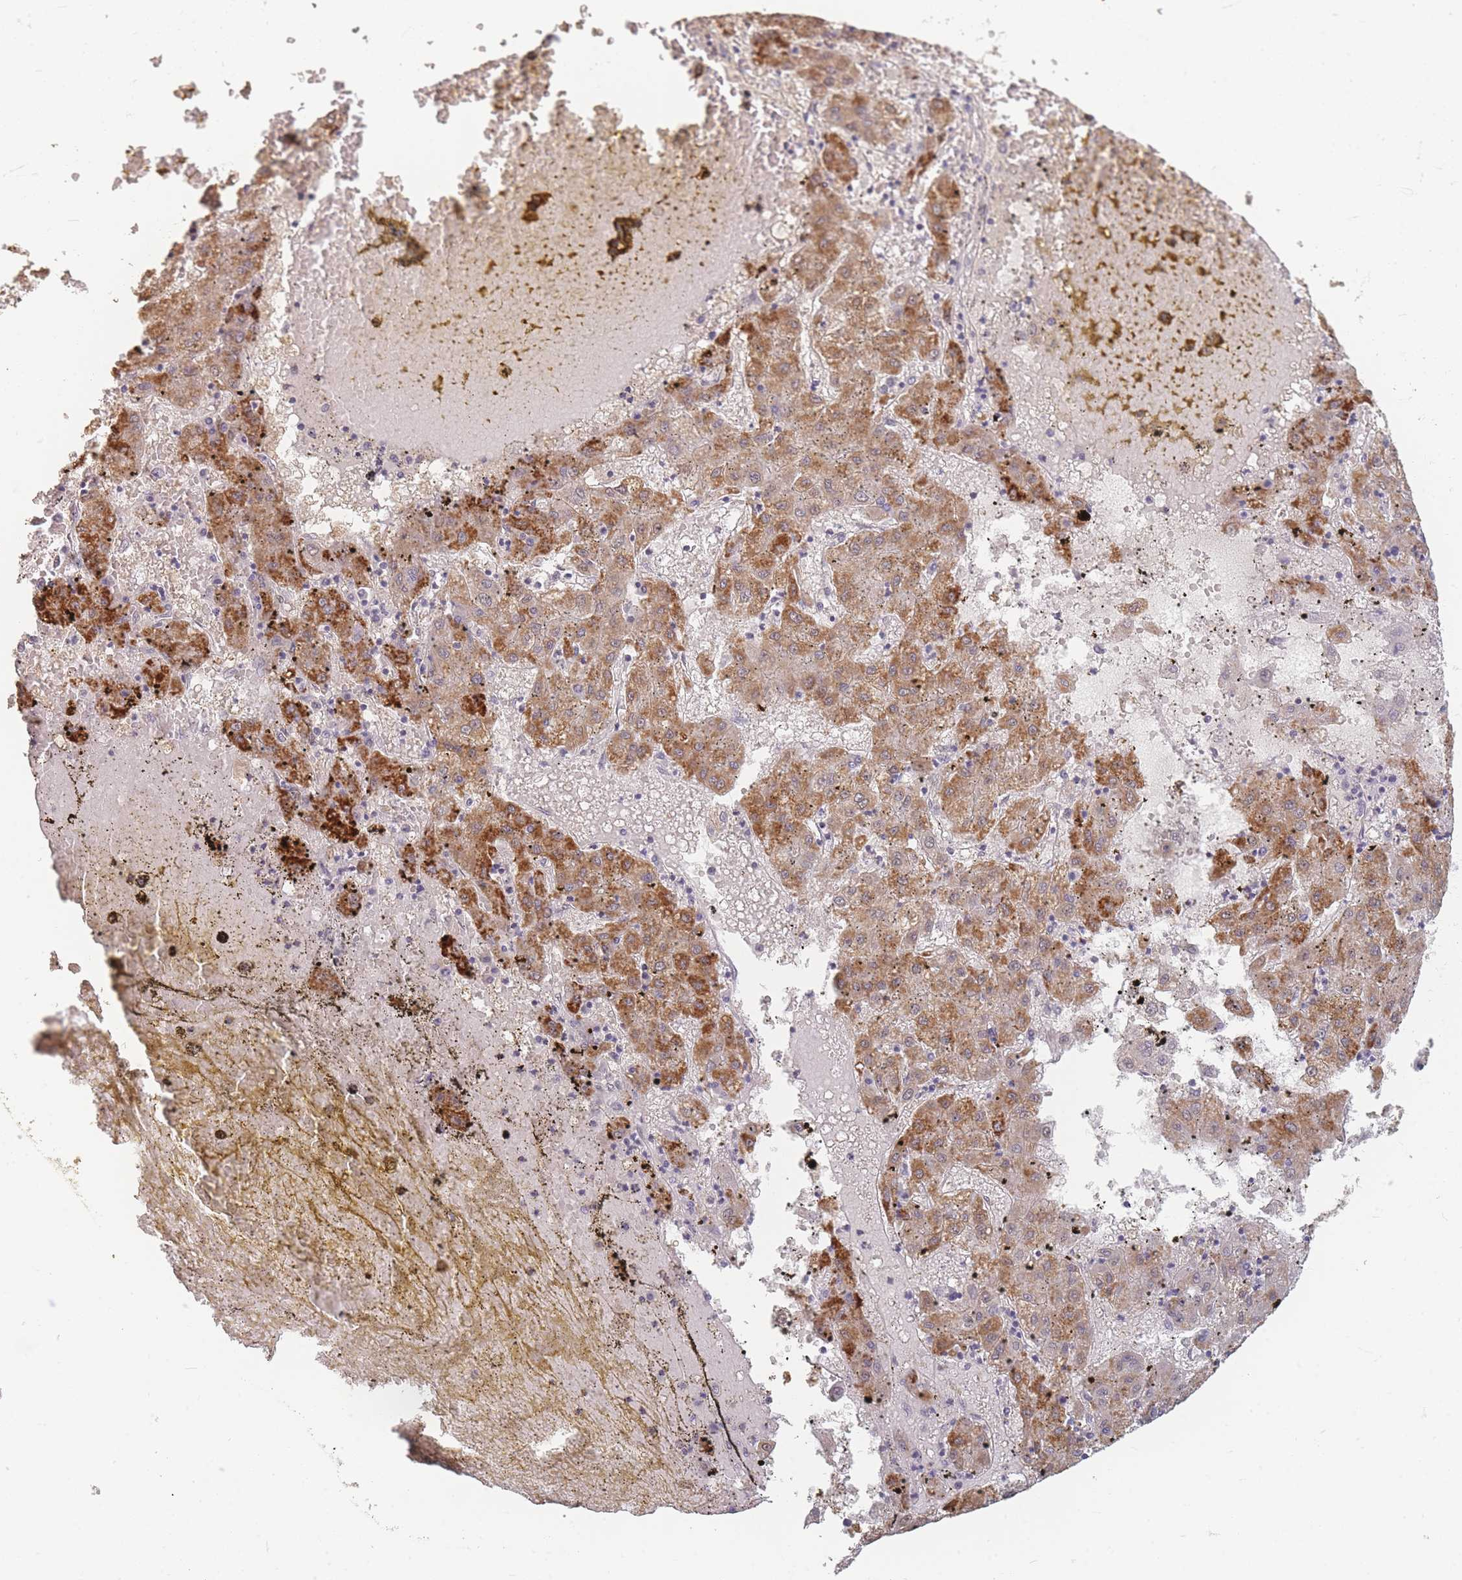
{"staining": {"intensity": "moderate", "quantity": ">75%", "location": "cytoplasmic/membranous"}, "tissue": "liver cancer", "cell_type": "Tumor cells", "image_type": "cancer", "snomed": [{"axis": "morphology", "description": "Carcinoma, Hepatocellular, NOS"}, {"axis": "topography", "description": "Liver"}], "caption": "Immunohistochemistry staining of liver hepatocellular carcinoma, which reveals medium levels of moderate cytoplasmic/membranous expression in about >75% of tumor cells indicating moderate cytoplasmic/membranous protein staining. The staining was performed using DAB (brown) for protein detection and nuclei were counterstained in hematoxylin (blue).", "gene": "RFTN1", "patient": {"sex": "male", "age": 72}}